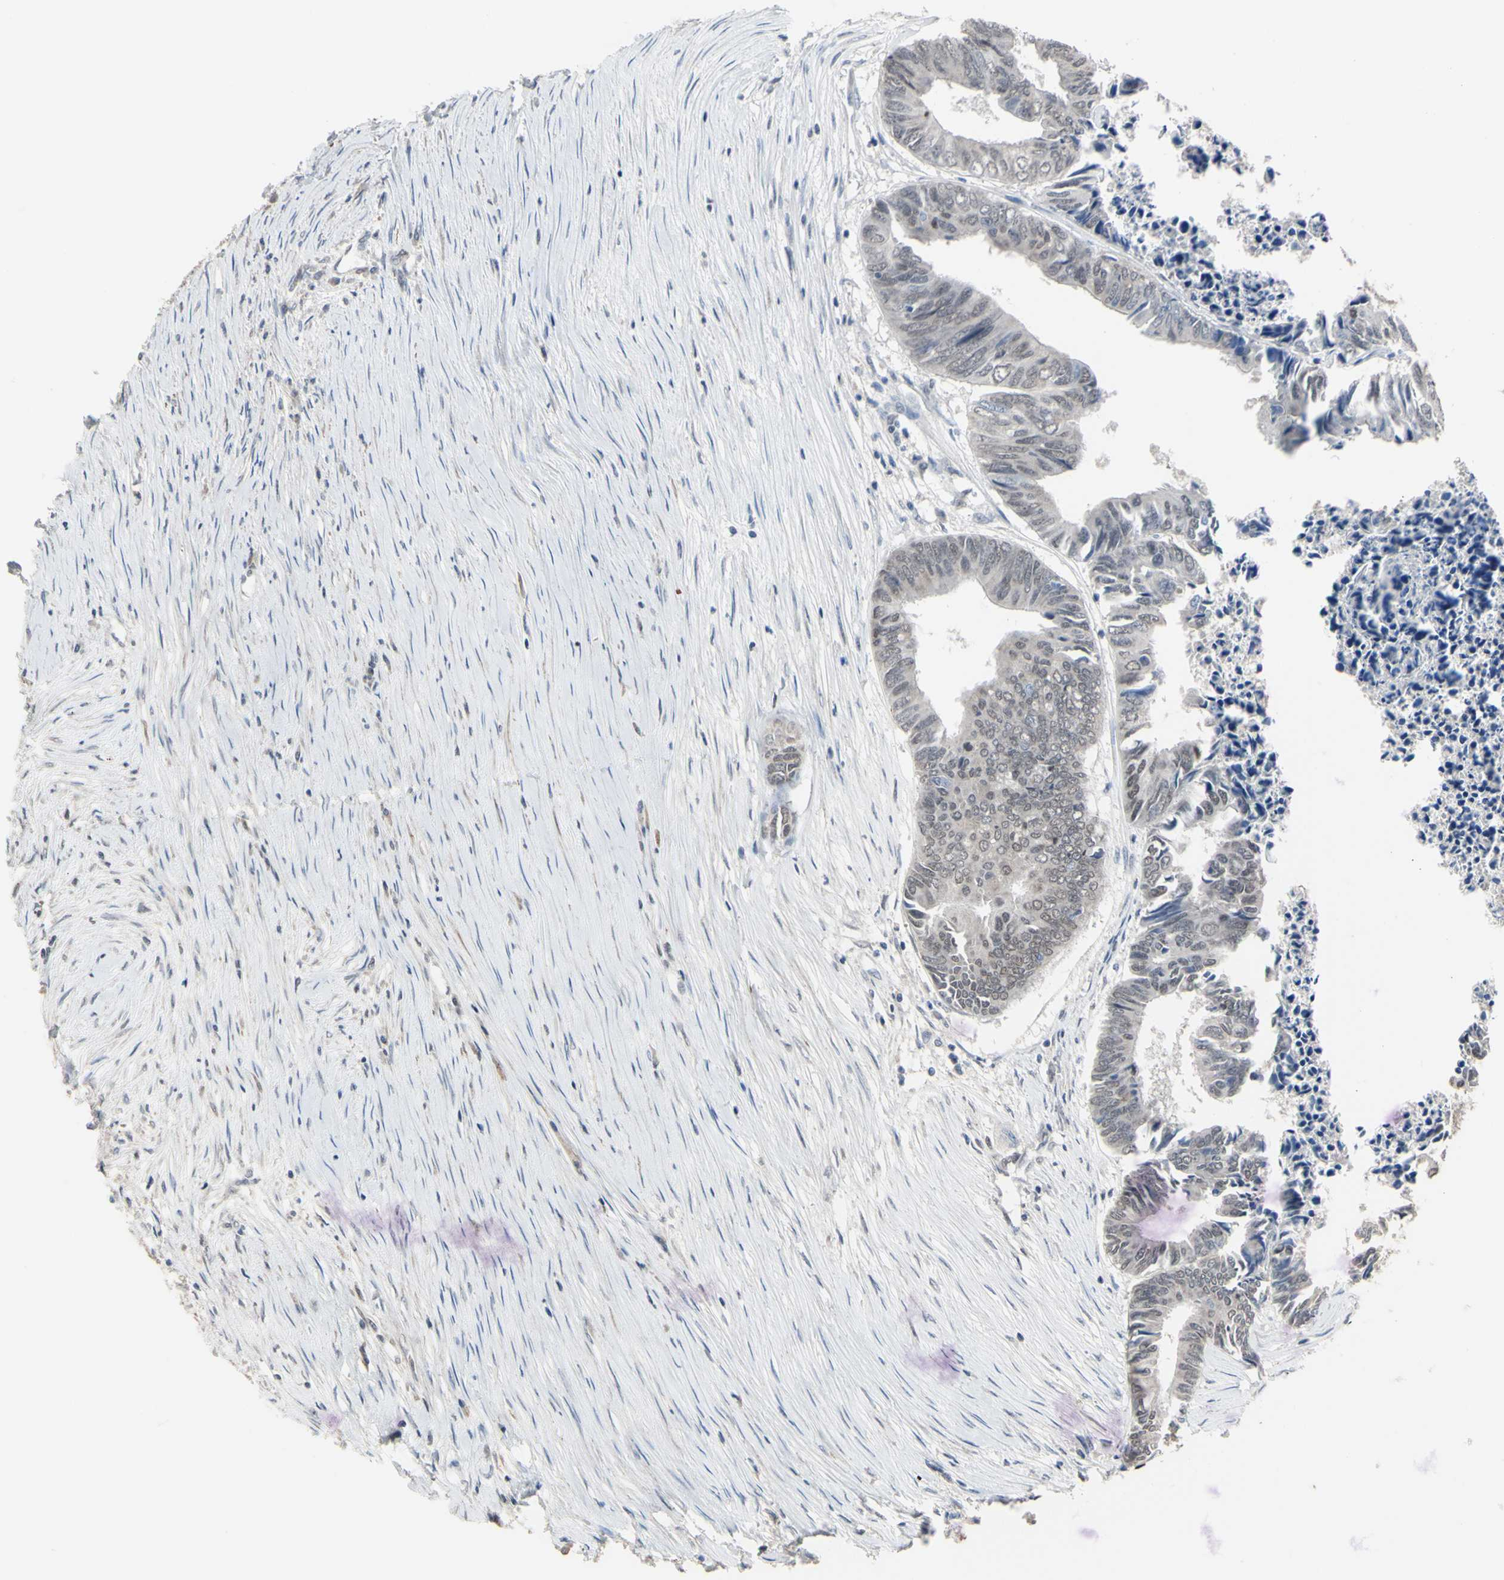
{"staining": {"intensity": "weak", "quantity": "<25%", "location": "nuclear"}, "tissue": "colorectal cancer", "cell_type": "Tumor cells", "image_type": "cancer", "snomed": [{"axis": "morphology", "description": "Adenocarcinoma, NOS"}, {"axis": "topography", "description": "Rectum"}], "caption": "Tumor cells are negative for brown protein staining in colorectal cancer (adenocarcinoma).", "gene": "ZNF174", "patient": {"sex": "male", "age": 63}}